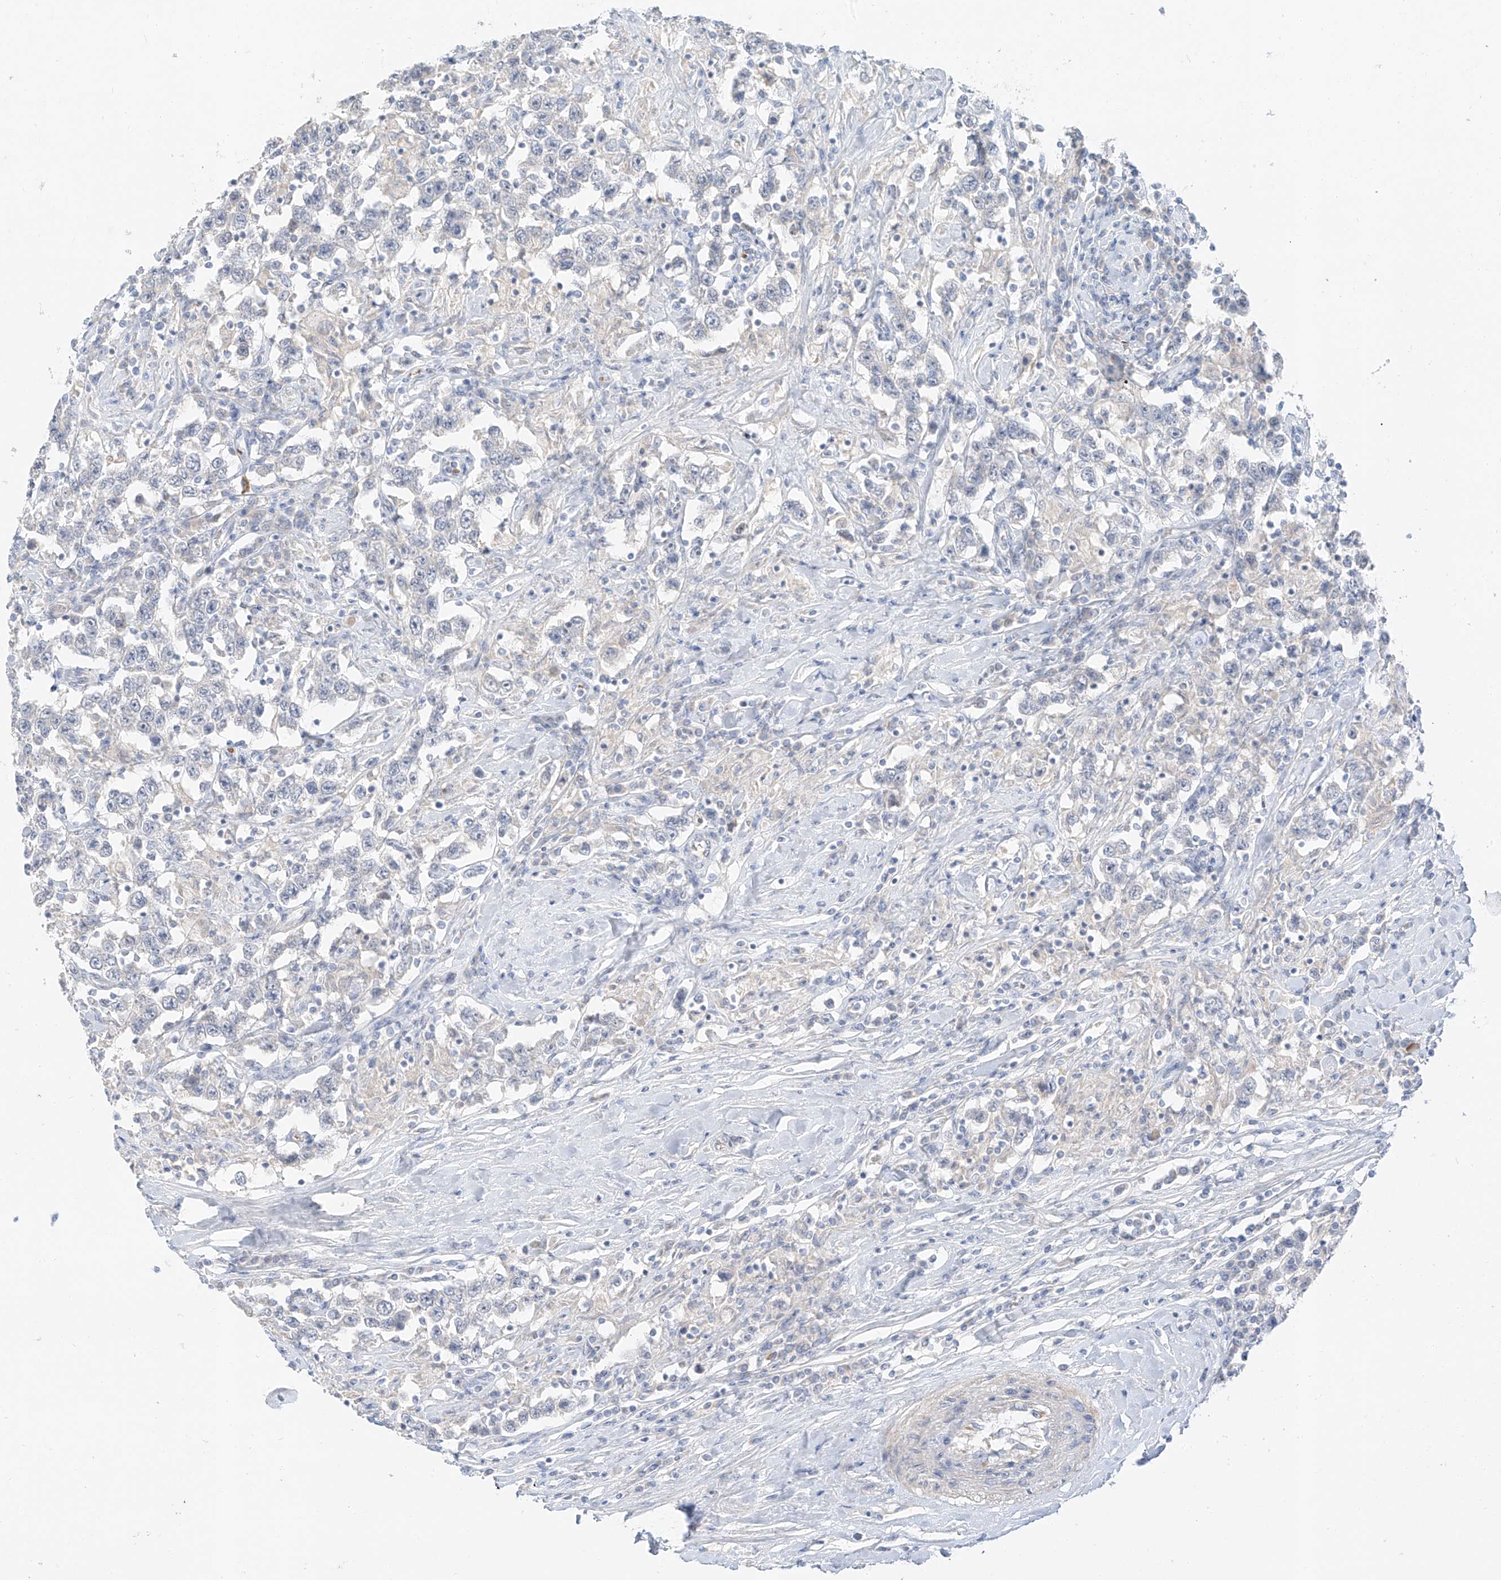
{"staining": {"intensity": "negative", "quantity": "none", "location": "none"}, "tissue": "testis cancer", "cell_type": "Tumor cells", "image_type": "cancer", "snomed": [{"axis": "morphology", "description": "Seminoma, NOS"}, {"axis": "topography", "description": "Testis"}], "caption": "This is an immunohistochemistry (IHC) micrograph of human testis cancer (seminoma). There is no expression in tumor cells.", "gene": "PGC", "patient": {"sex": "male", "age": 41}}